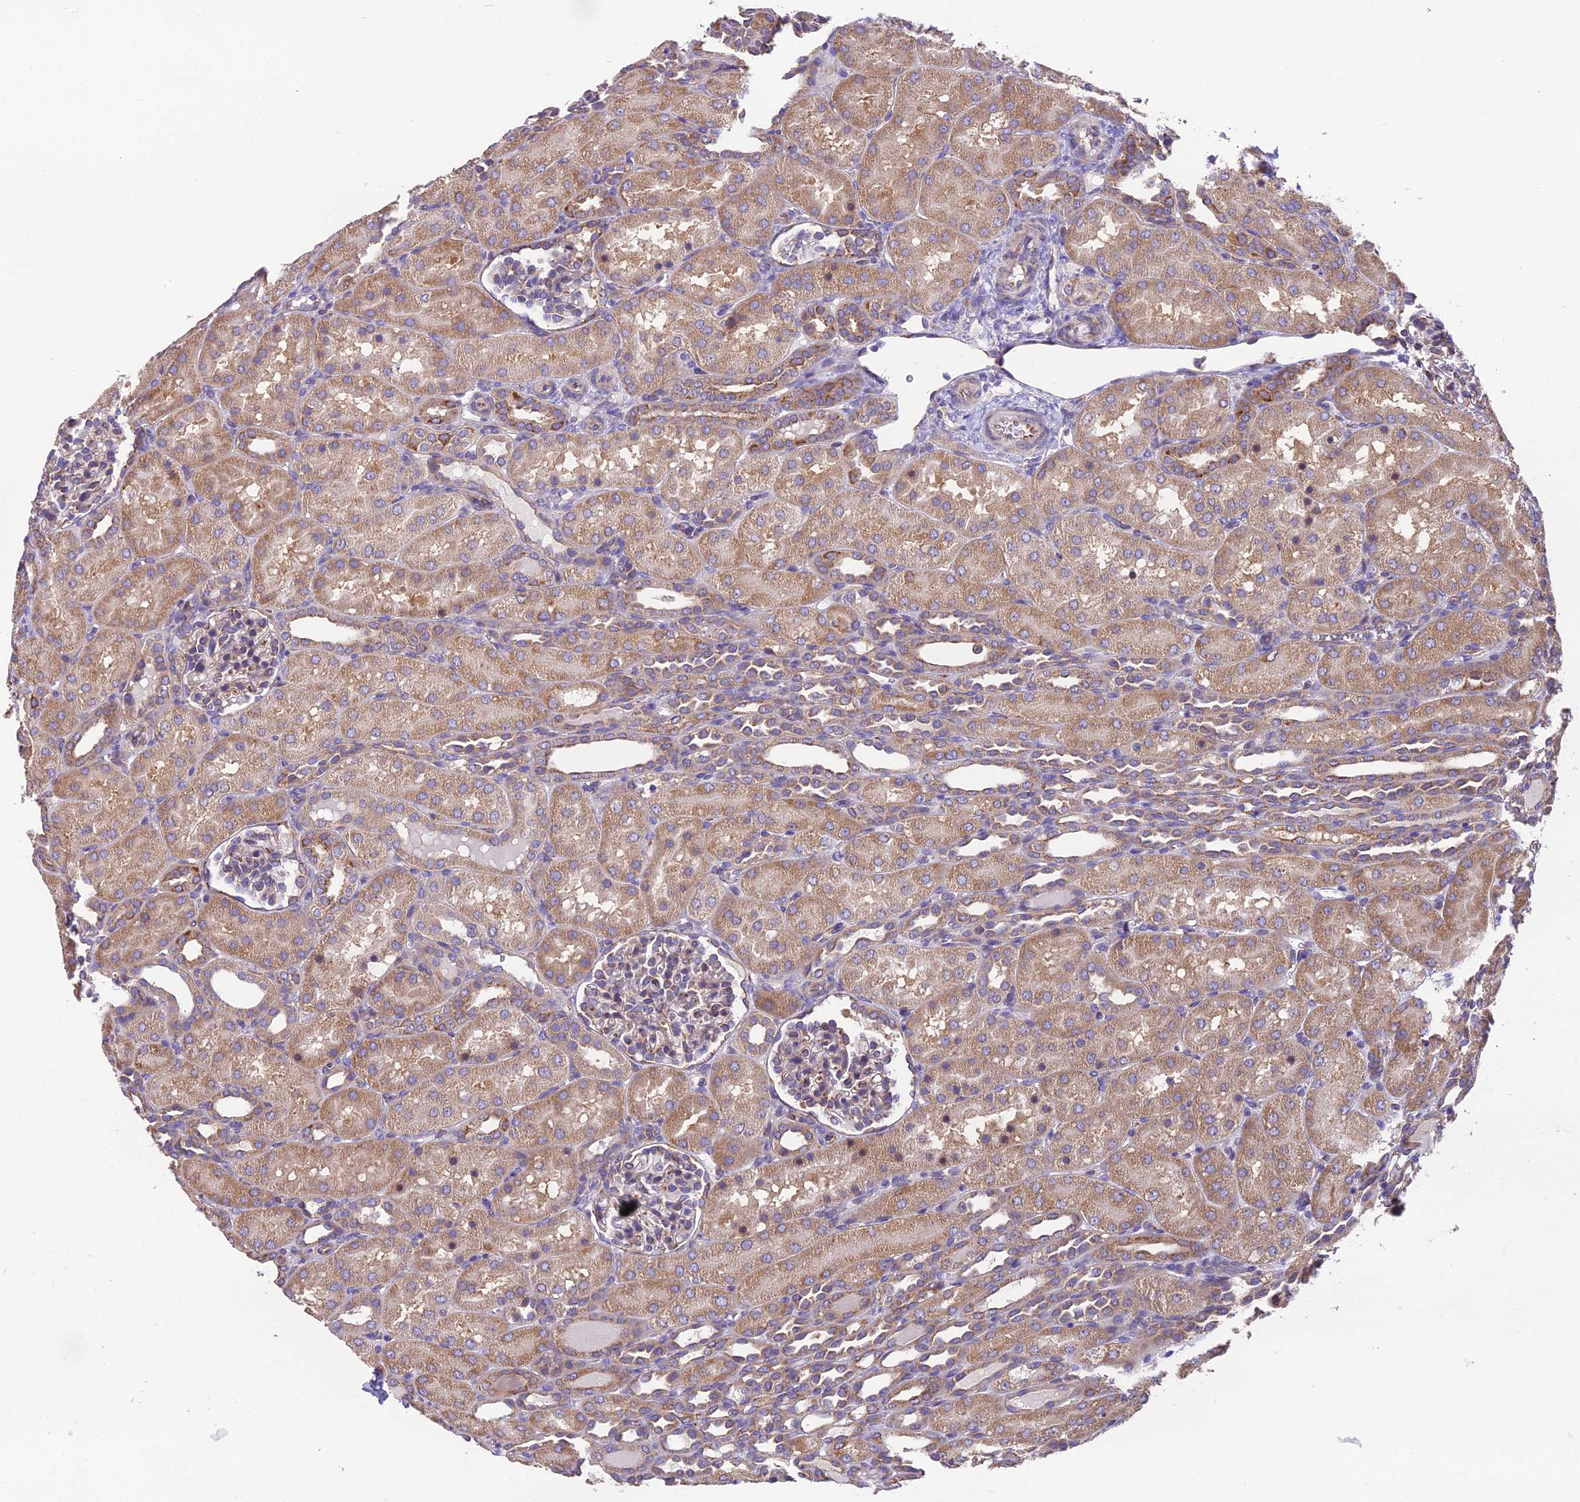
{"staining": {"intensity": "moderate", "quantity": "25%-75%", "location": "cytoplasmic/membranous"}, "tissue": "kidney", "cell_type": "Cells in glomeruli", "image_type": "normal", "snomed": [{"axis": "morphology", "description": "Normal tissue, NOS"}, {"axis": "topography", "description": "Kidney"}], "caption": "Kidney was stained to show a protein in brown. There is medium levels of moderate cytoplasmic/membranous expression in approximately 25%-75% of cells in glomeruli. (IHC, brightfield microscopy, high magnification).", "gene": "BLOC1S4", "patient": {"sex": "male", "age": 1}}